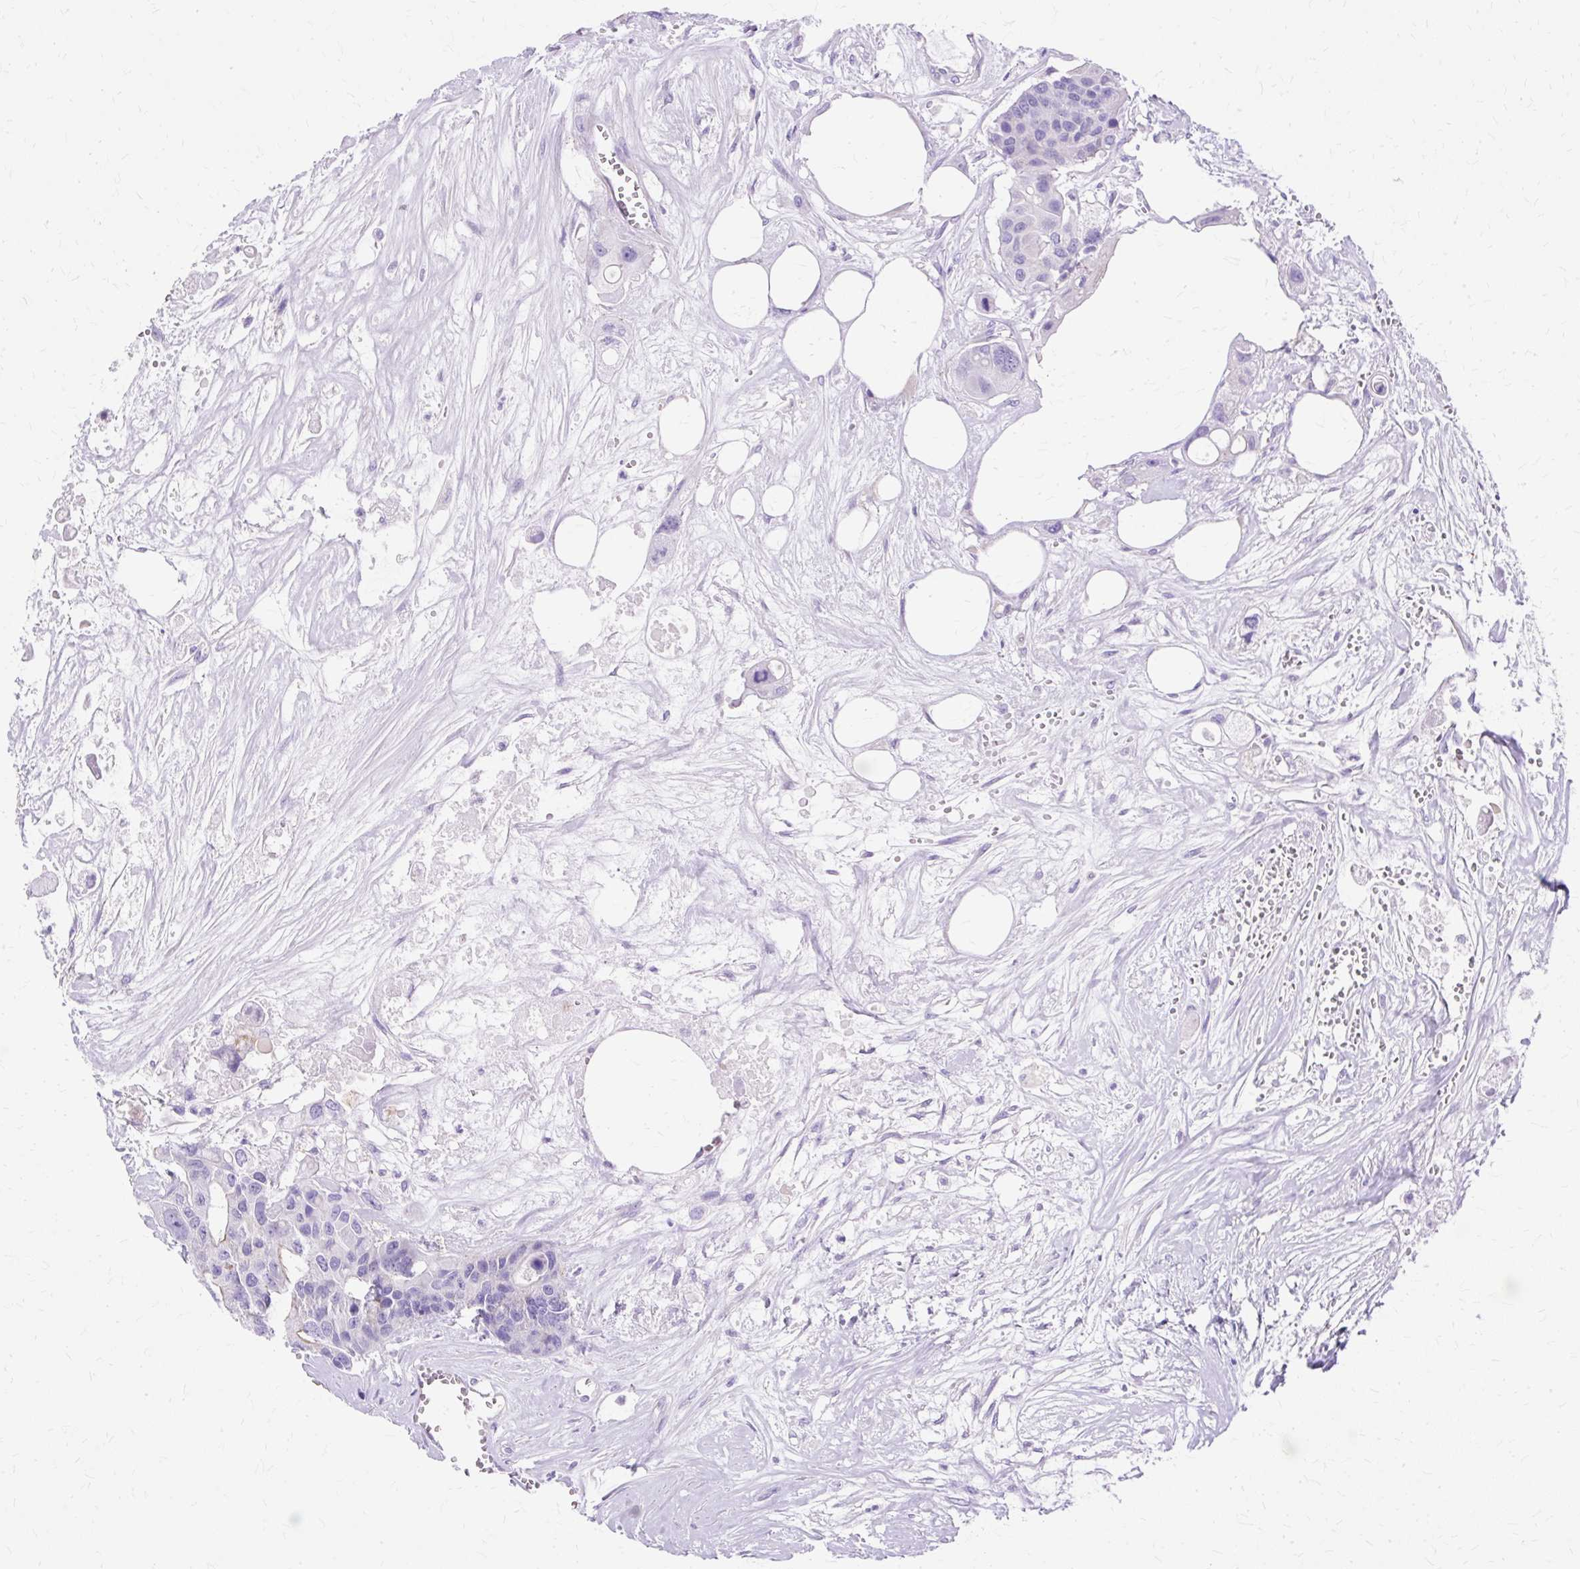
{"staining": {"intensity": "negative", "quantity": "none", "location": "none"}, "tissue": "colorectal cancer", "cell_type": "Tumor cells", "image_type": "cancer", "snomed": [{"axis": "morphology", "description": "Adenocarcinoma, NOS"}, {"axis": "topography", "description": "Colon"}], "caption": "An IHC histopathology image of colorectal adenocarcinoma is shown. There is no staining in tumor cells of colorectal adenocarcinoma. (DAB (3,3'-diaminobenzidine) immunohistochemistry, high magnification).", "gene": "MYO6", "patient": {"sex": "male", "age": 77}}